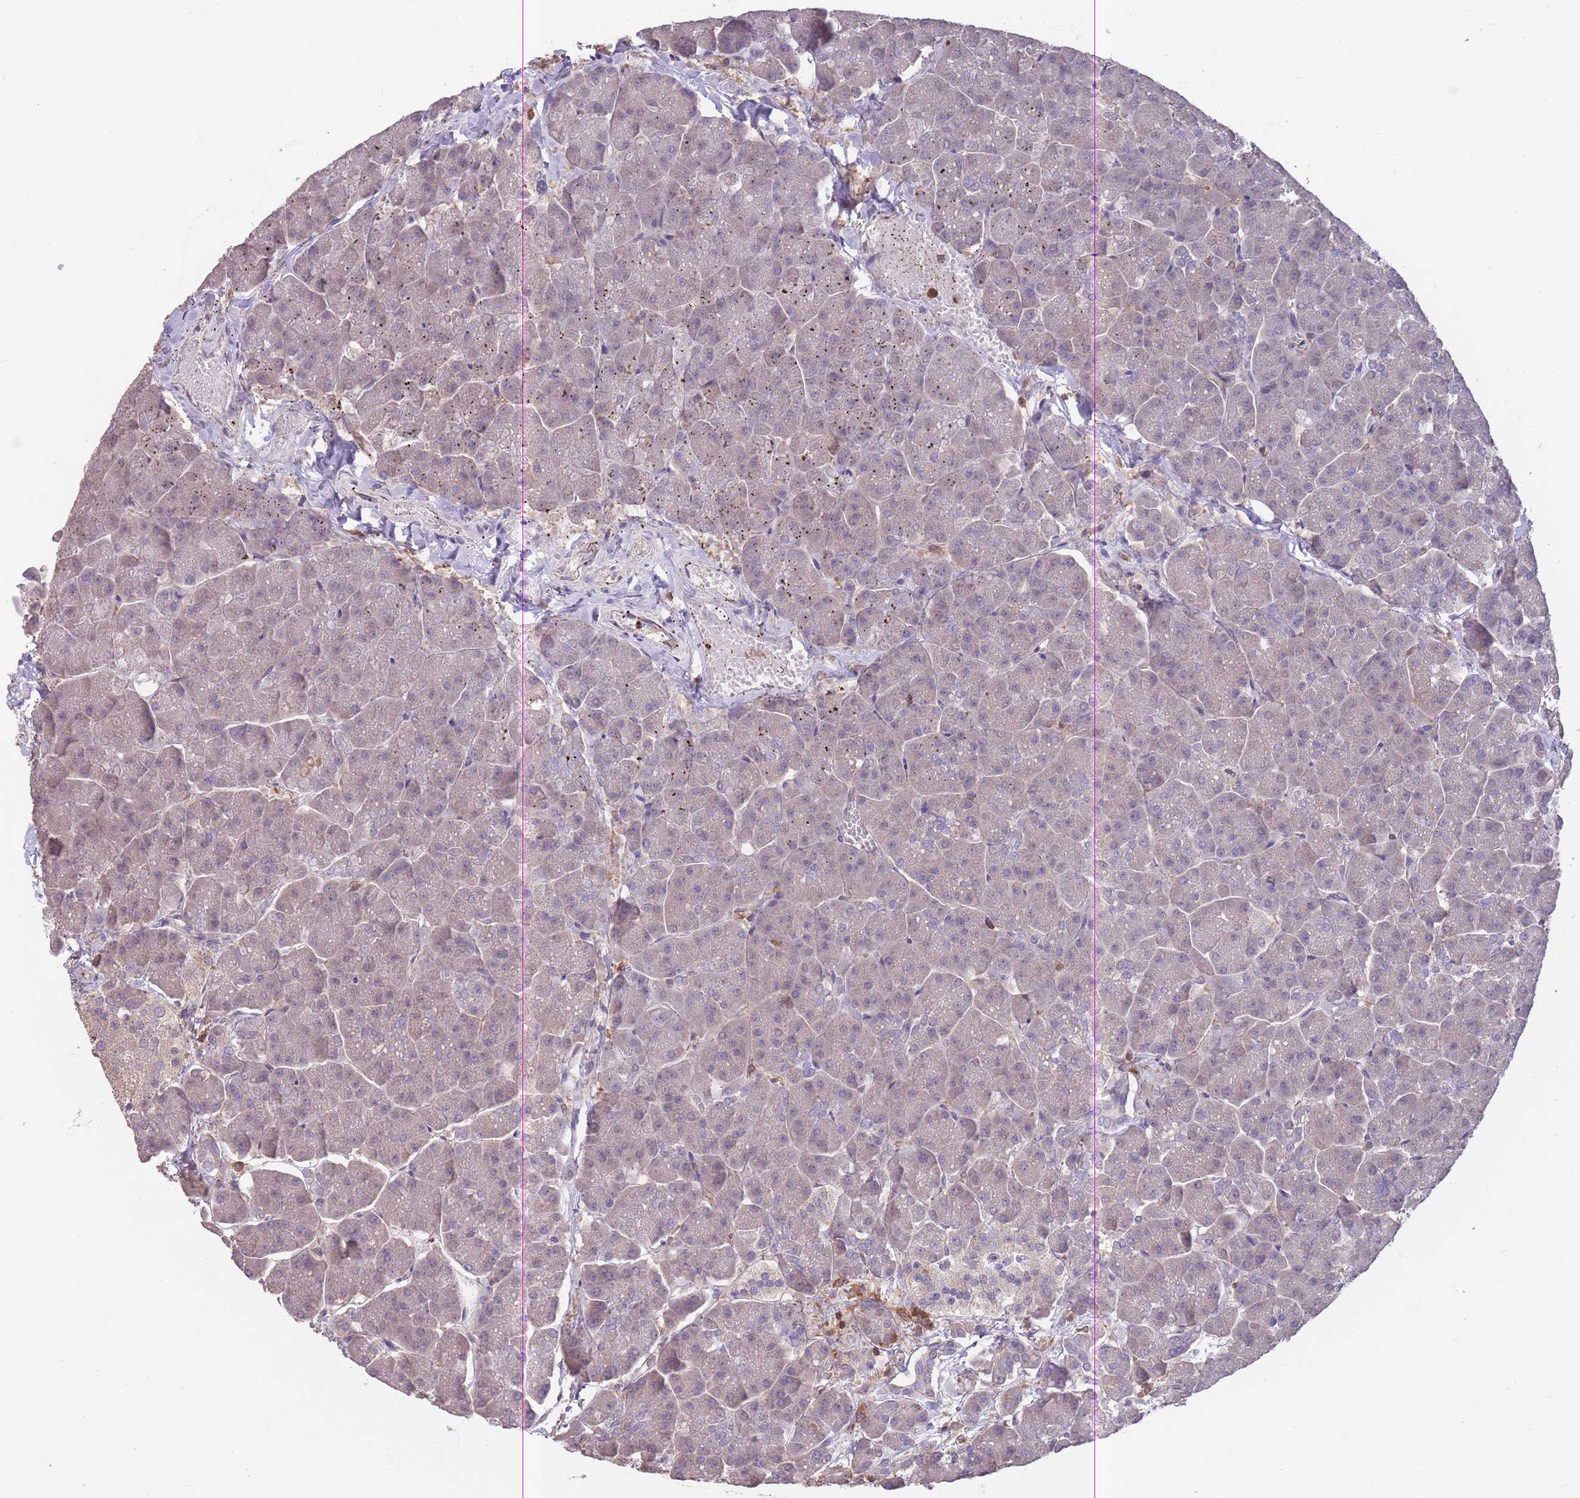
{"staining": {"intensity": "moderate", "quantity": "<25%", "location": "cytoplasmic/membranous"}, "tissue": "pancreas", "cell_type": "Exocrine glandular cells", "image_type": "normal", "snomed": [{"axis": "morphology", "description": "Normal tissue, NOS"}, {"axis": "topography", "description": "Pancreas"}, {"axis": "topography", "description": "Peripheral nerve tissue"}], "caption": "High-magnification brightfield microscopy of unremarkable pancreas stained with DAB (brown) and counterstained with hematoxylin (blue). exocrine glandular cells exhibit moderate cytoplasmic/membranous staining is identified in about<25% of cells. The protein is stained brown, and the nuclei are stained in blue (DAB IHC with brightfield microscopy, high magnification).", "gene": "GMIP", "patient": {"sex": "male", "age": 54}}